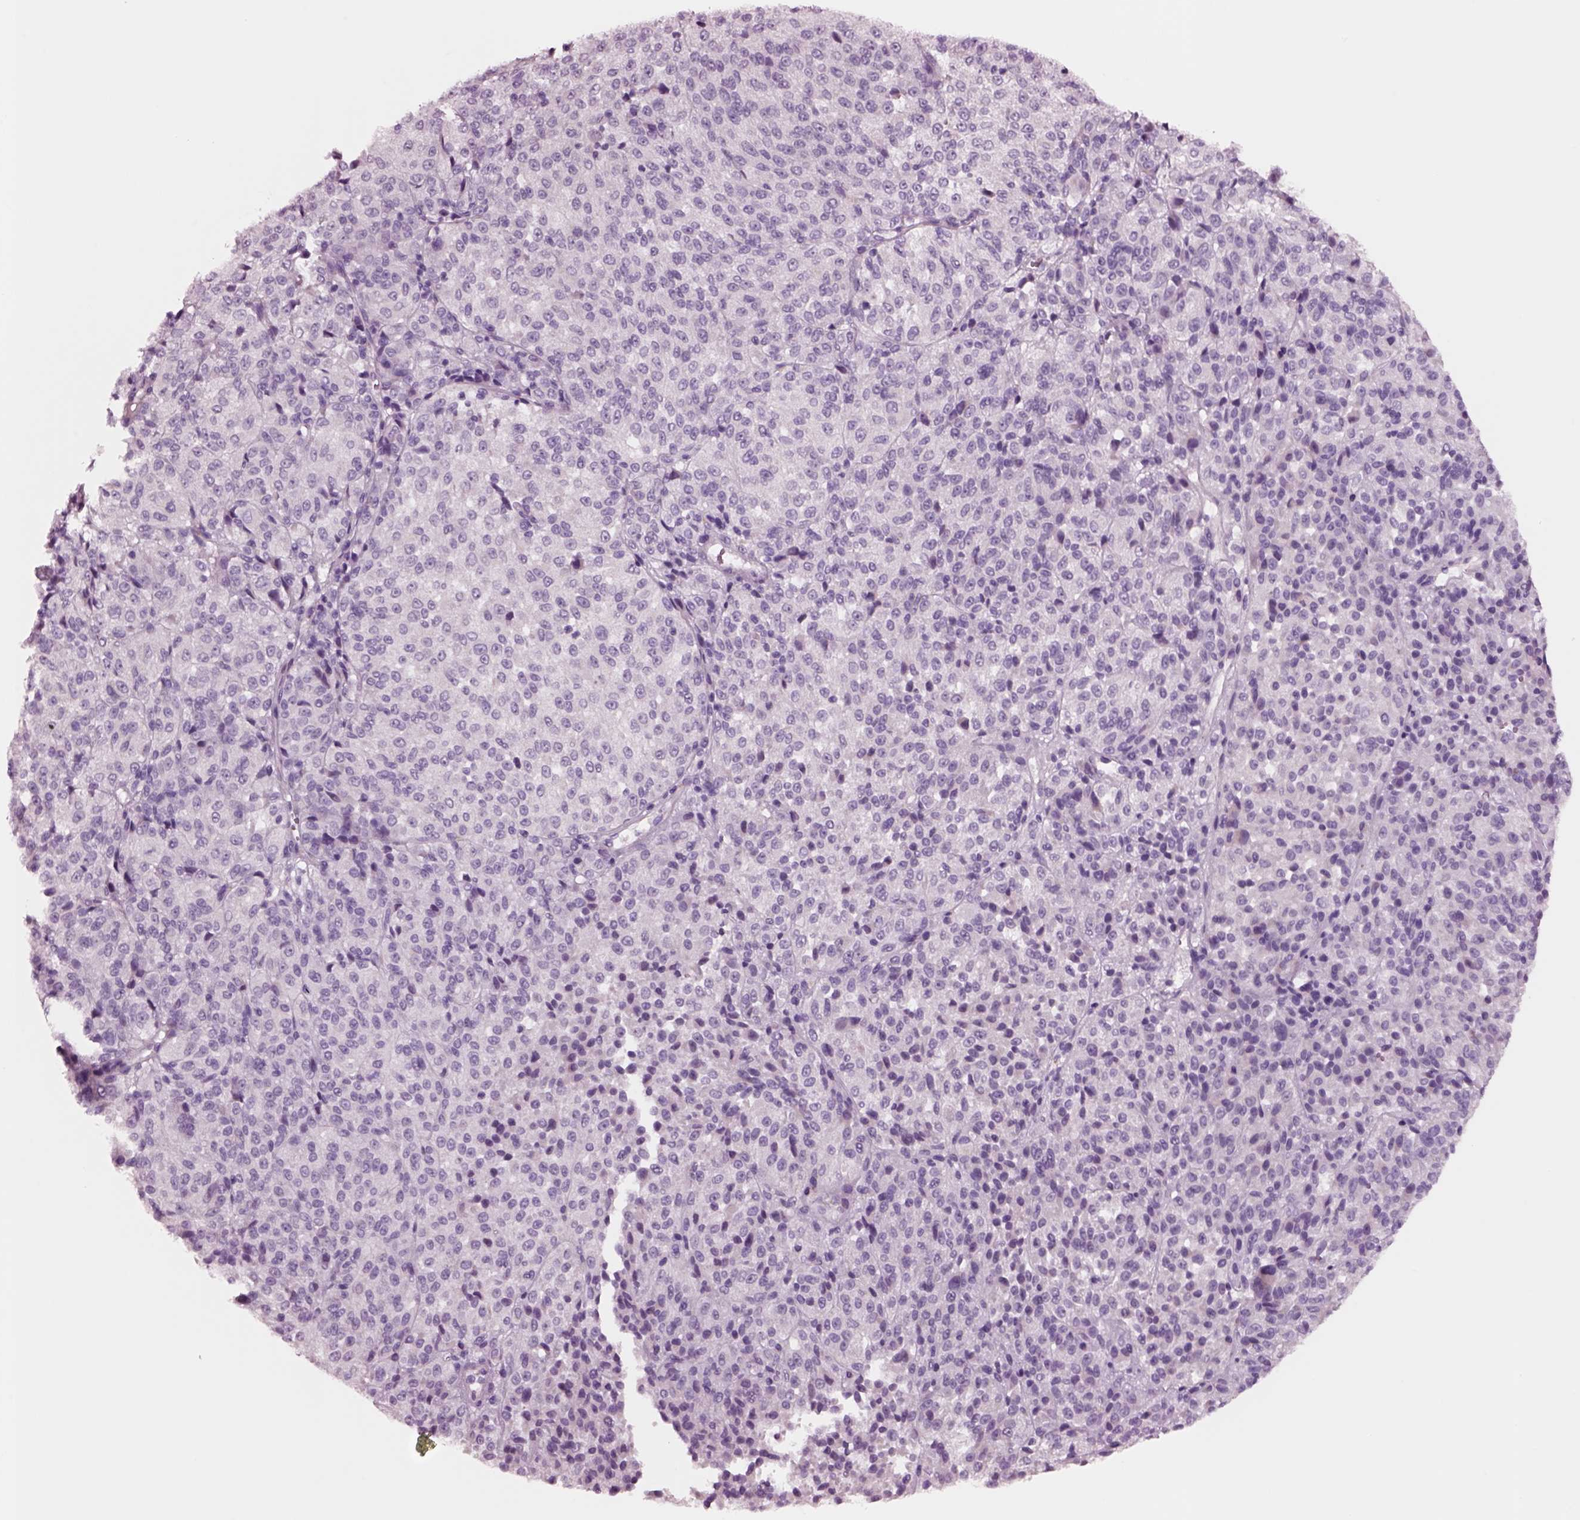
{"staining": {"intensity": "negative", "quantity": "none", "location": "none"}, "tissue": "melanoma", "cell_type": "Tumor cells", "image_type": "cancer", "snomed": [{"axis": "morphology", "description": "Malignant melanoma, Metastatic site"}, {"axis": "topography", "description": "Brain"}], "caption": "Immunohistochemistry histopathology image of human malignant melanoma (metastatic site) stained for a protein (brown), which shows no positivity in tumor cells. Nuclei are stained in blue.", "gene": "NMRK2", "patient": {"sex": "female", "age": 56}}